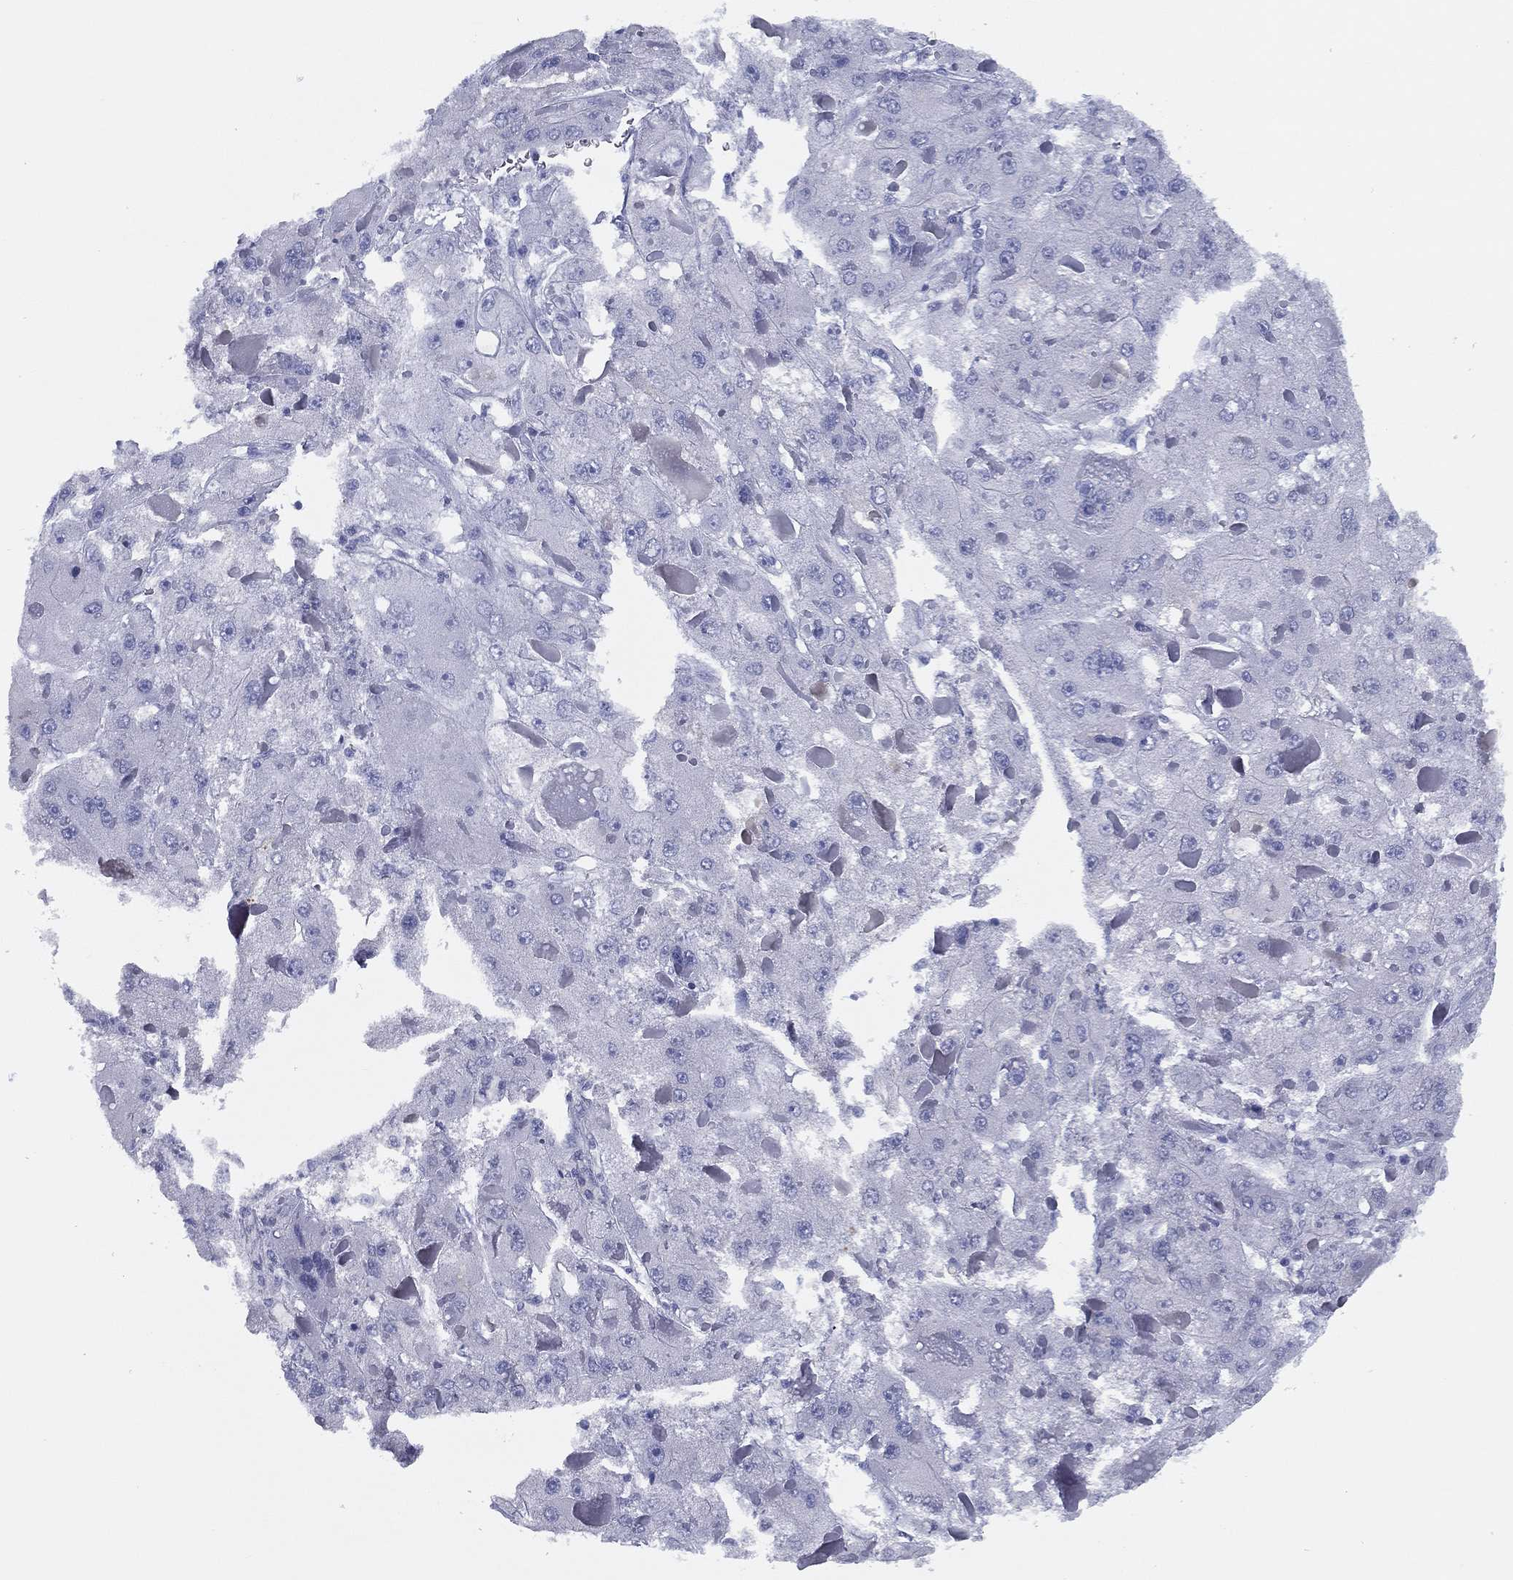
{"staining": {"intensity": "negative", "quantity": "none", "location": "none"}, "tissue": "liver cancer", "cell_type": "Tumor cells", "image_type": "cancer", "snomed": [{"axis": "morphology", "description": "Carcinoma, Hepatocellular, NOS"}, {"axis": "topography", "description": "Liver"}], "caption": "An image of liver cancer (hepatocellular carcinoma) stained for a protein reveals no brown staining in tumor cells.", "gene": "TMEM252", "patient": {"sex": "female", "age": 73}}